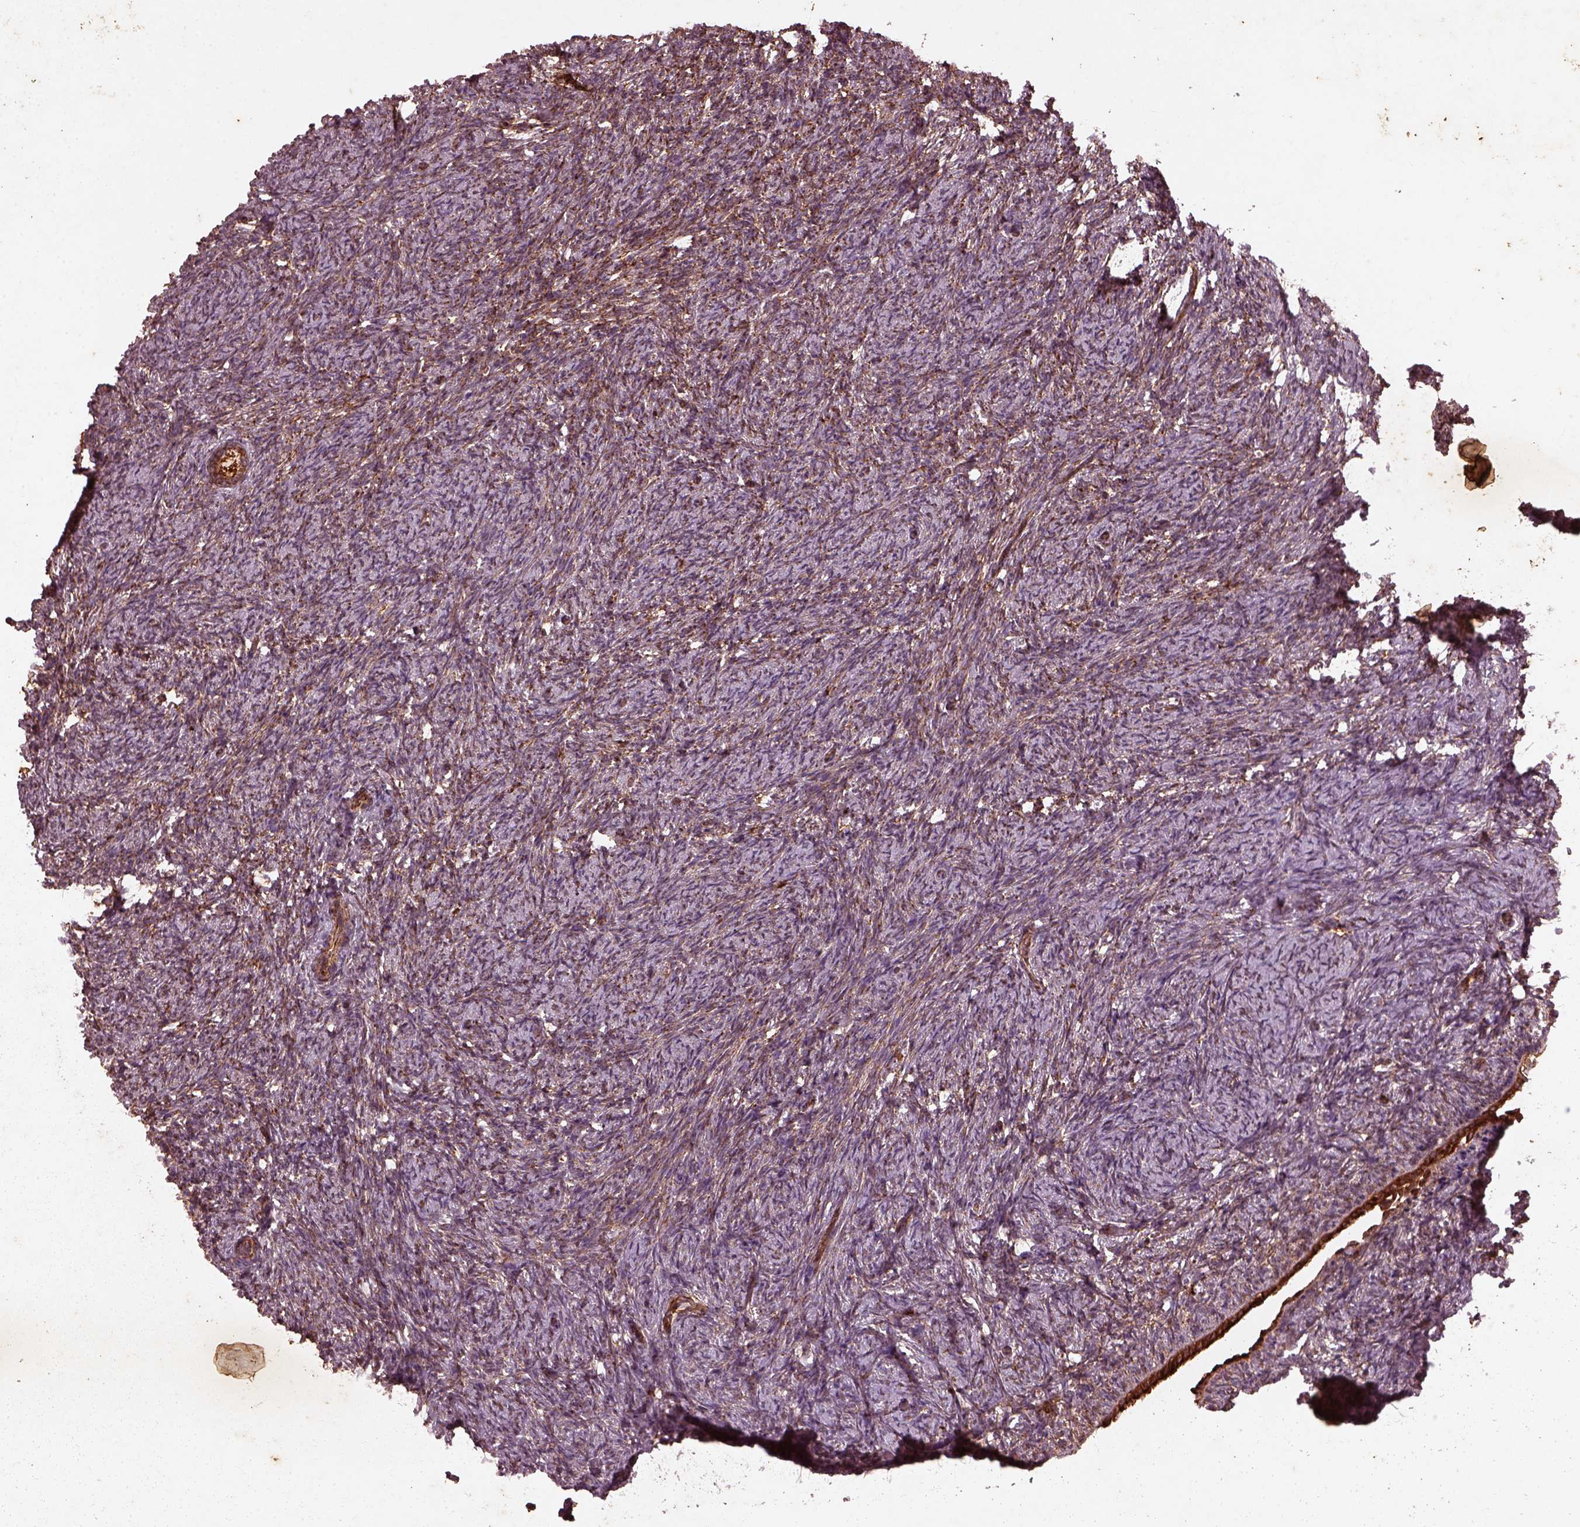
{"staining": {"intensity": "strong", "quantity": ">75%", "location": "cytoplasmic/membranous"}, "tissue": "ovary", "cell_type": "Follicle cells", "image_type": "normal", "snomed": [{"axis": "morphology", "description": "Normal tissue, NOS"}, {"axis": "topography", "description": "Ovary"}], "caption": "Immunohistochemical staining of unremarkable human ovary exhibits >75% levels of strong cytoplasmic/membranous protein positivity in approximately >75% of follicle cells.", "gene": "ENSG00000285130", "patient": {"sex": "female", "age": 39}}